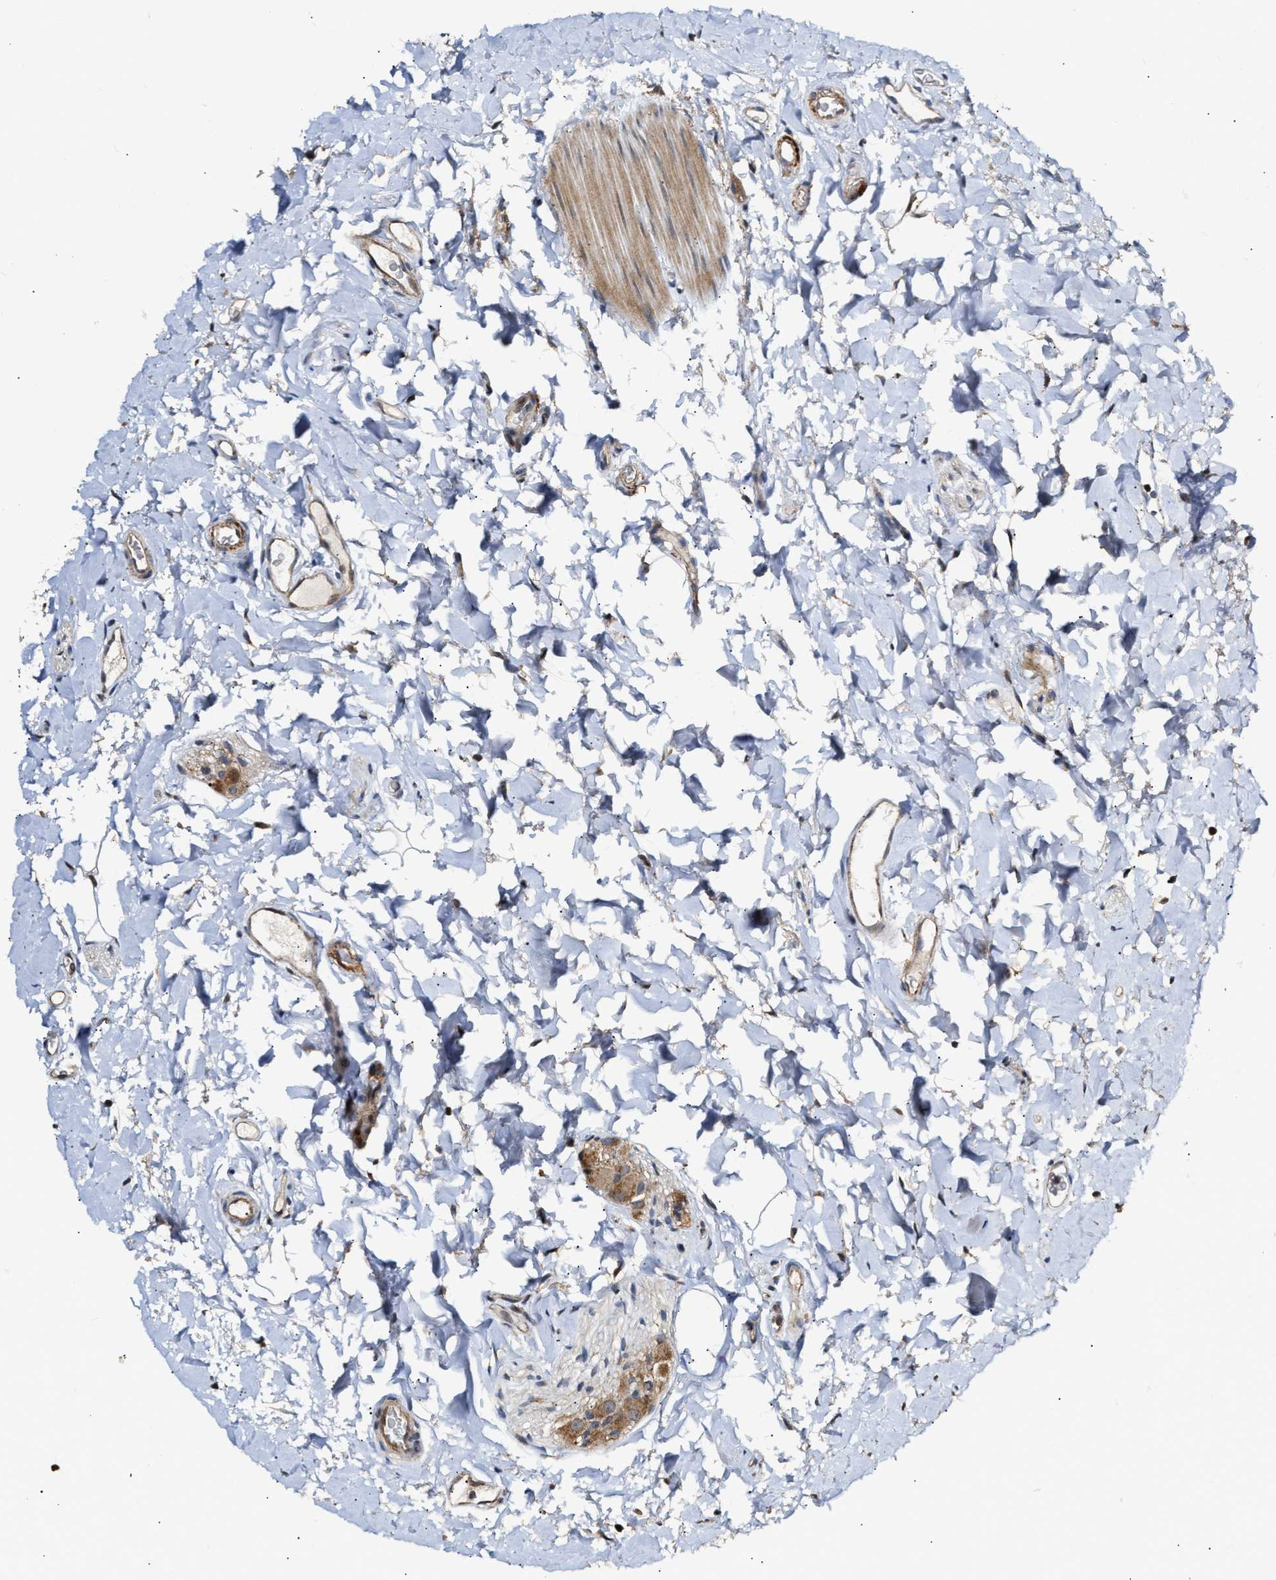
{"staining": {"intensity": "moderate", "quantity": ">75%", "location": "cytoplasmic/membranous"}, "tissue": "colon", "cell_type": "Endothelial cells", "image_type": "normal", "snomed": [{"axis": "morphology", "description": "Normal tissue, NOS"}, {"axis": "topography", "description": "Colon"}], "caption": "A high-resolution histopathology image shows immunohistochemistry (IHC) staining of unremarkable colon, which shows moderate cytoplasmic/membranous expression in about >75% of endothelial cells.", "gene": "EXTL2", "patient": {"sex": "female", "age": 80}}